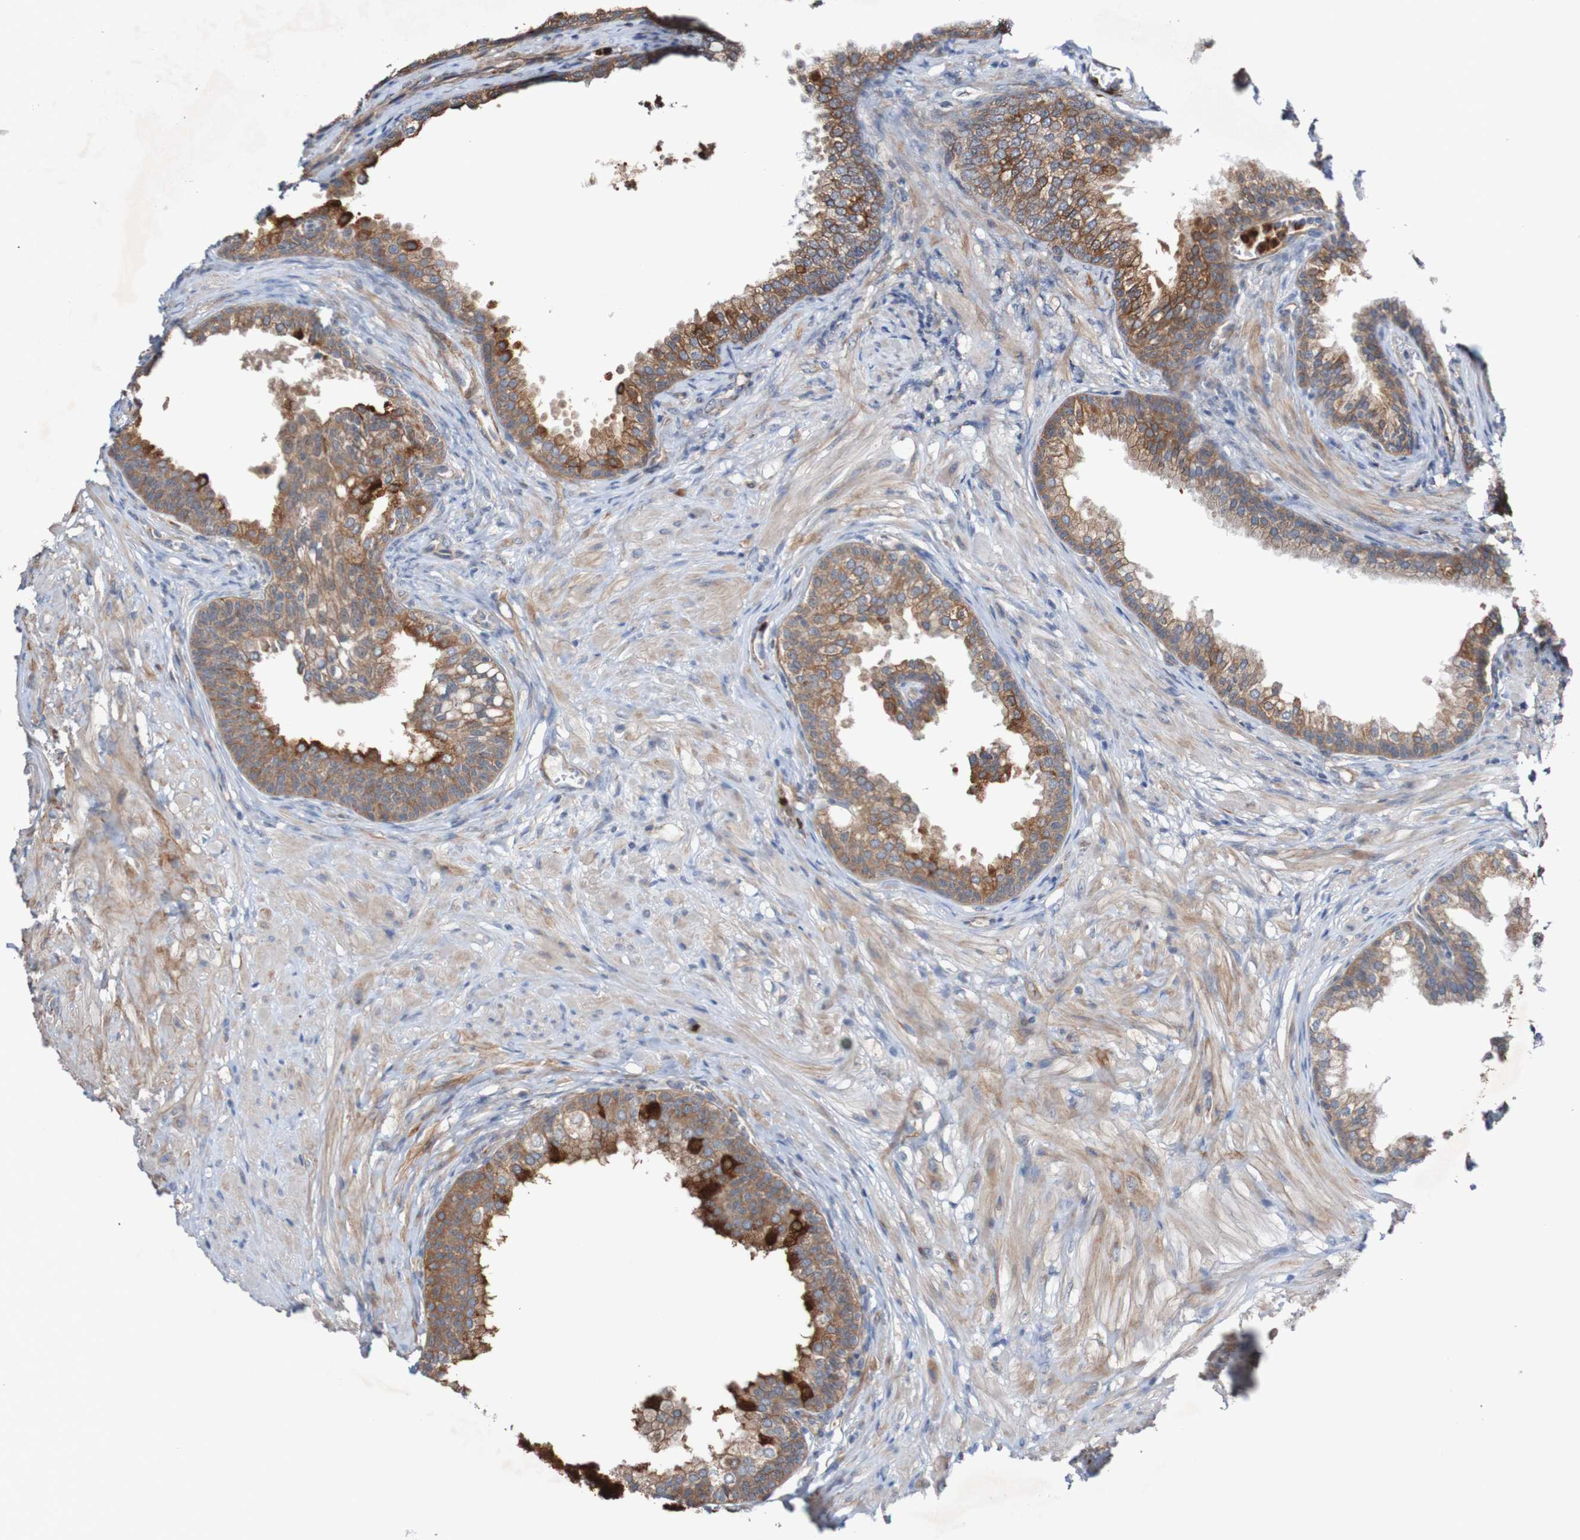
{"staining": {"intensity": "moderate", "quantity": ">75%", "location": "cytoplasmic/membranous"}, "tissue": "prostate", "cell_type": "Glandular cells", "image_type": "normal", "snomed": [{"axis": "morphology", "description": "Normal tissue, NOS"}, {"axis": "morphology", "description": "Urothelial carcinoma, Low grade"}, {"axis": "topography", "description": "Urinary bladder"}, {"axis": "topography", "description": "Prostate"}], "caption": "Immunohistochemical staining of benign human prostate exhibits moderate cytoplasmic/membranous protein expression in about >75% of glandular cells.", "gene": "ST8SIA6", "patient": {"sex": "male", "age": 60}}